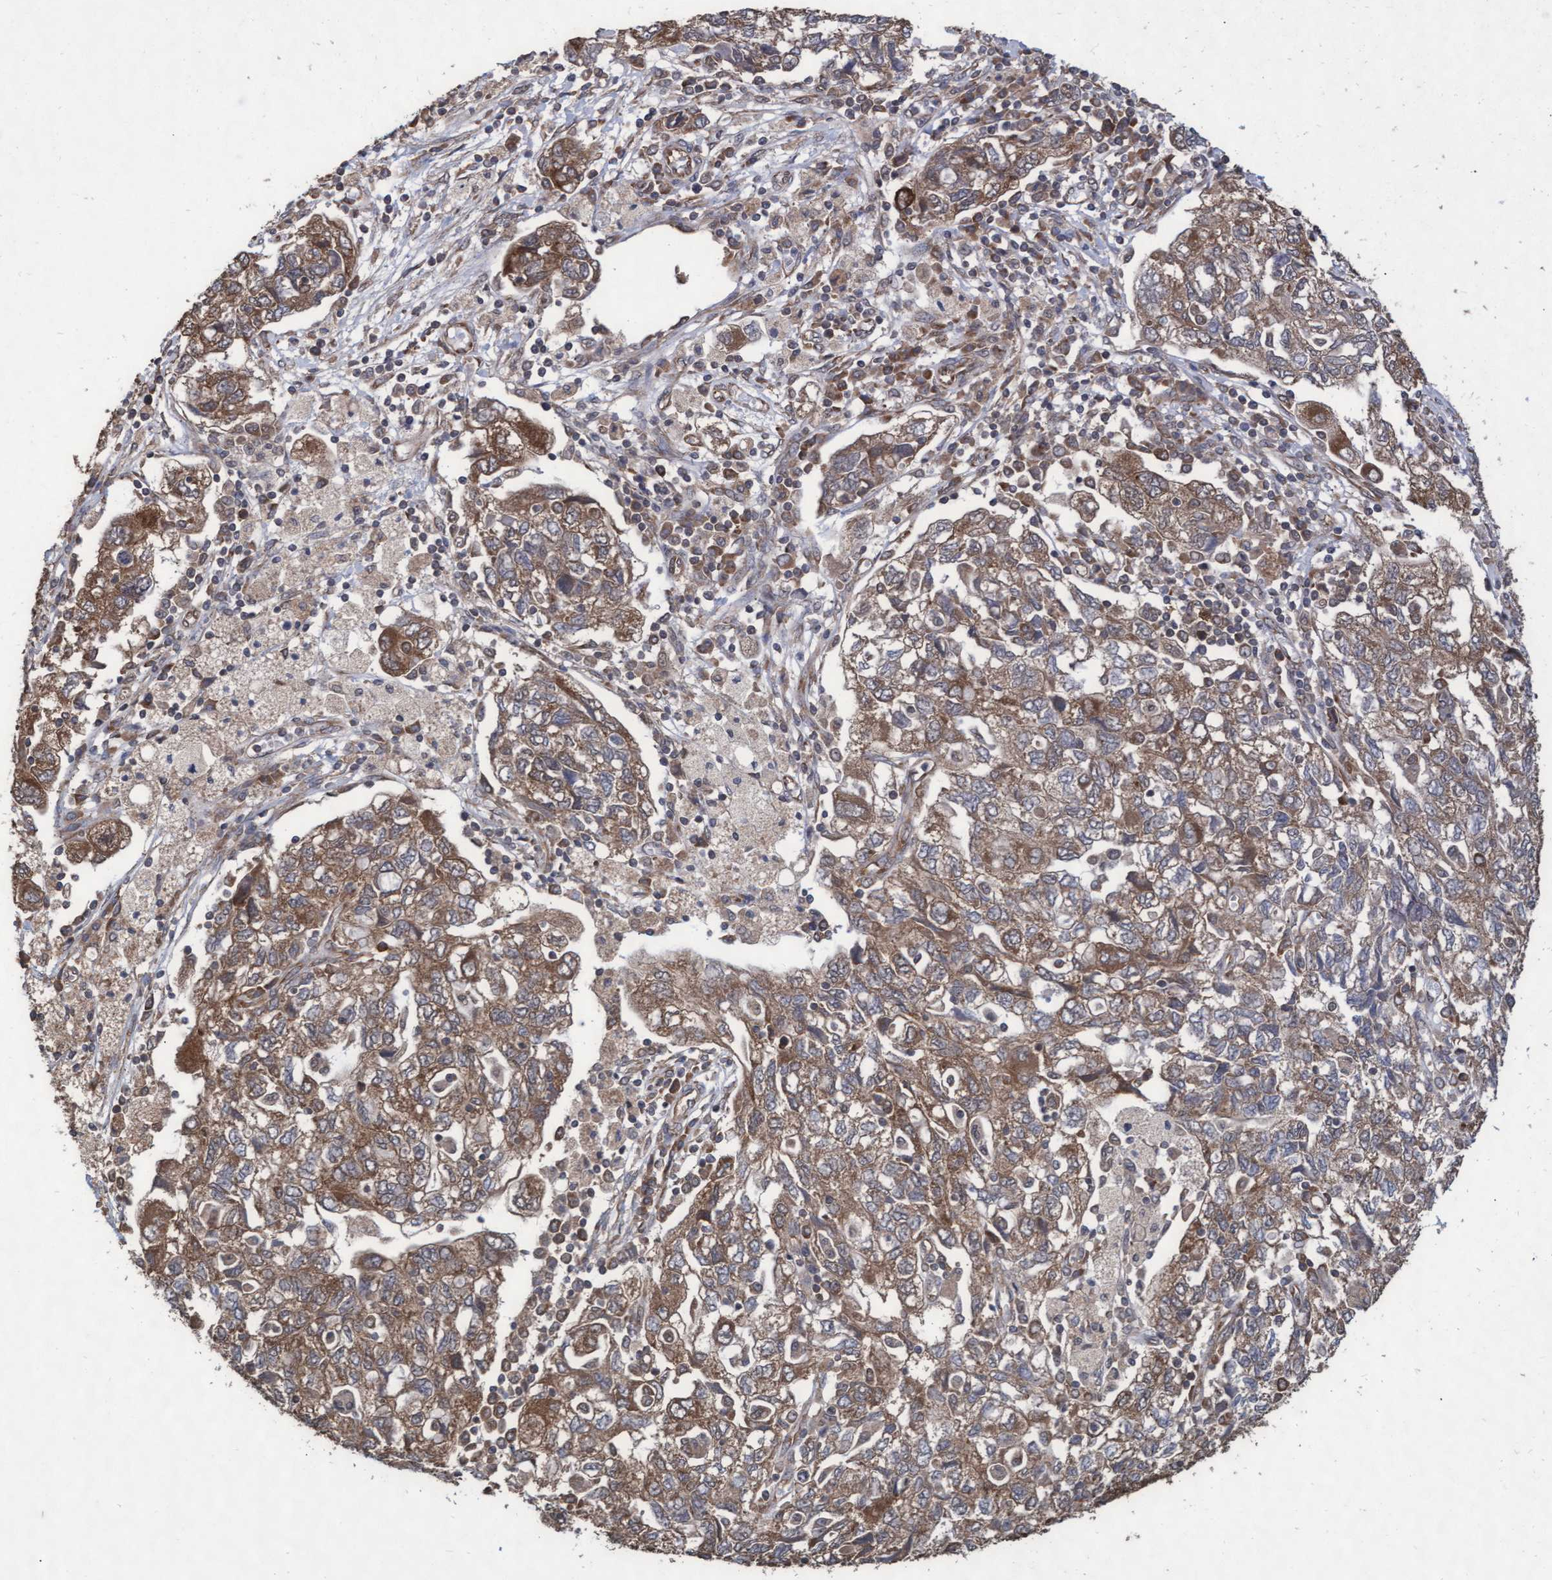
{"staining": {"intensity": "moderate", "quantity": ">75%", "location": "cytoplasmic/membranous"}, "tissue": "ovarian cancer", "cell_type": "Tumor cells", "image_type": "cancer", "snomed": [{"axis": "morphology", "description": "Carcinoma, NOS"}, {"axis": "morphology", "description": "Cystadenocarcinoma, serous, NOS"}, {"axis": "topography", "description": "Ovary"}], "caption": "Immunohistochemical staining of human ovarian cancer (serous cystadenocarcinoma) shows moderate cytoplasmic/membranous protein positivity in about >75% of tumor cells. (DAB IHC with brightfield microscopy, high magnification).", "gene": "ABCF2", "patient": {"sex": "female", "age": 69}}